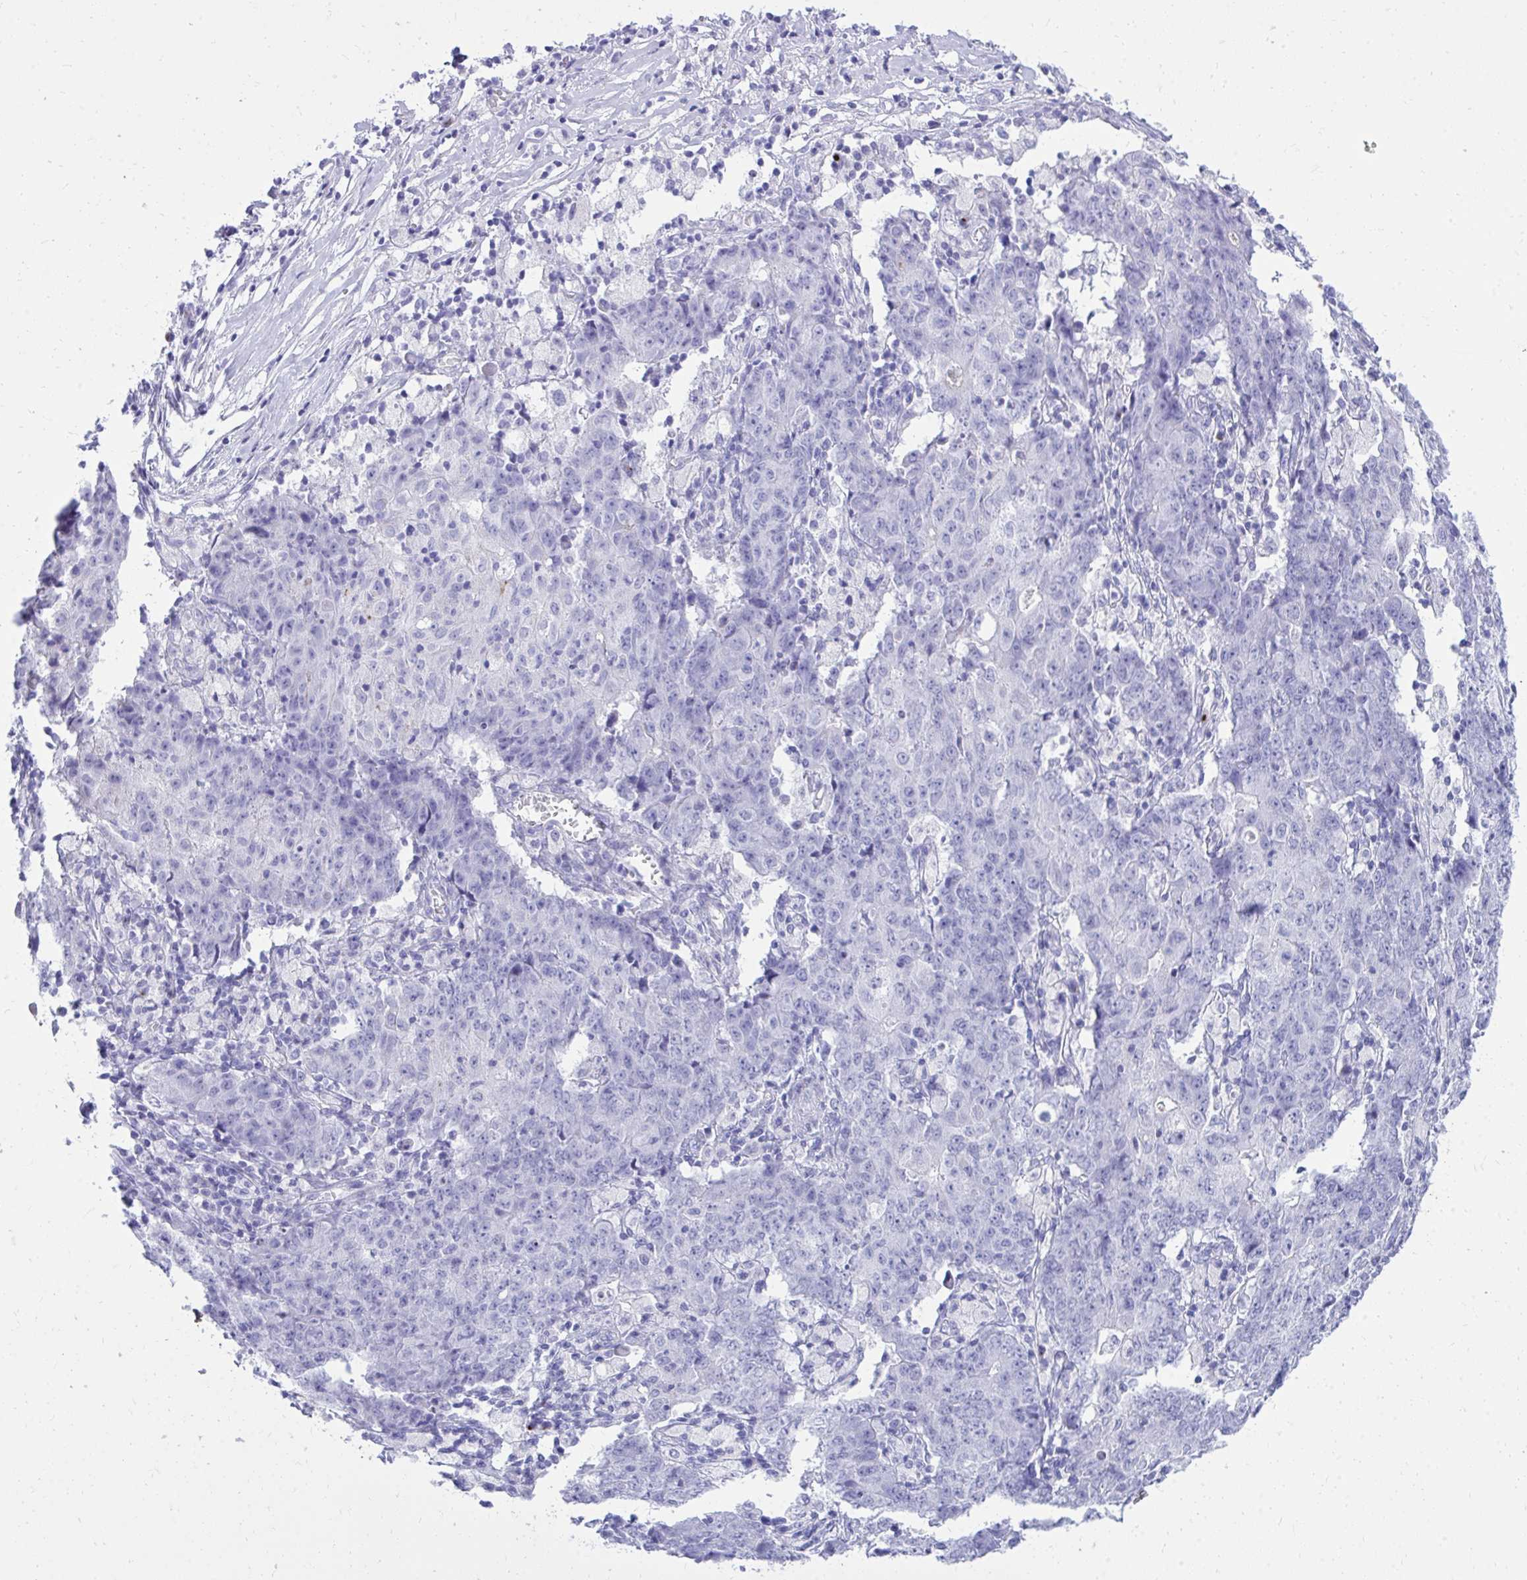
{"staining": {"intensity": "negative", "quantity": "none", "location": "none"}, "tissue": "ovarian cancer", "cell_type": "Tumor cells", "image_type": "cancer", "snomed": [{"axis": "morphology", "description": "Carcinoma, endometroid"}, {"axis": "topography", "description": "Ovary"}], "caption": "An image of ovarian cancer stained for a protein shows no brown staining in tumor cells.", "gene": "ANKDD1B", "patient": {"sex": "female", "age": 42}}